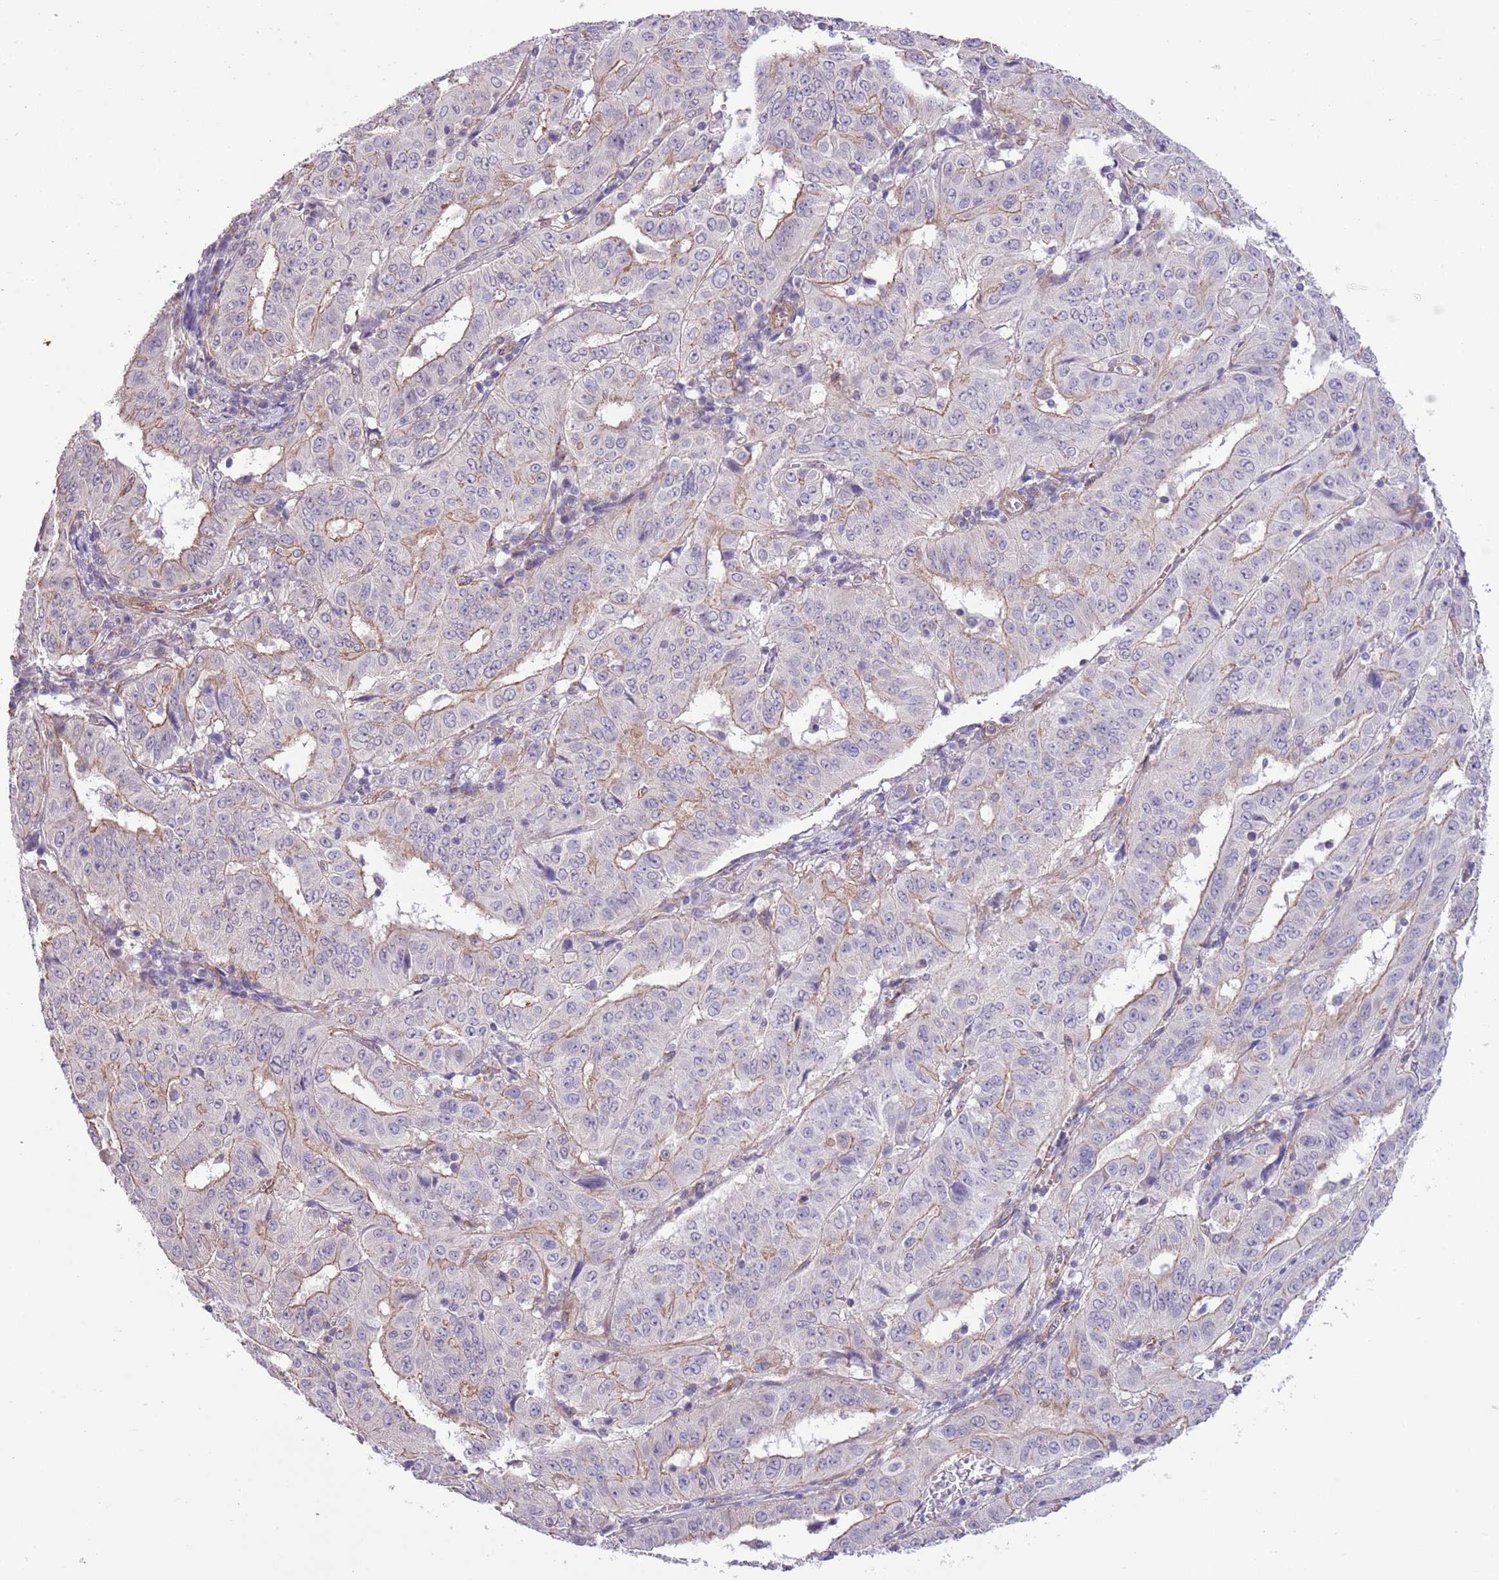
{"staining": {"intensity": "weak", "quantity": "<25%", "location": "cytoplasmic/membranous"}, "tissue": "pancreatic cancer", "cell_type": "Tumor cells", "image_type": "cancer", "snomed": [{"axis": "morphology", "description": "Adenocarcinoma, NOS"}, {"axis": "topography", "description": "Pancreas"}], "caption": "Adenocarcinoma (pancreatic) was stained to show a protein in brown. There is no significant staining in tumor cells.", "gene": "CREBZF", "patient": {"sex": "male", "age": 63}}